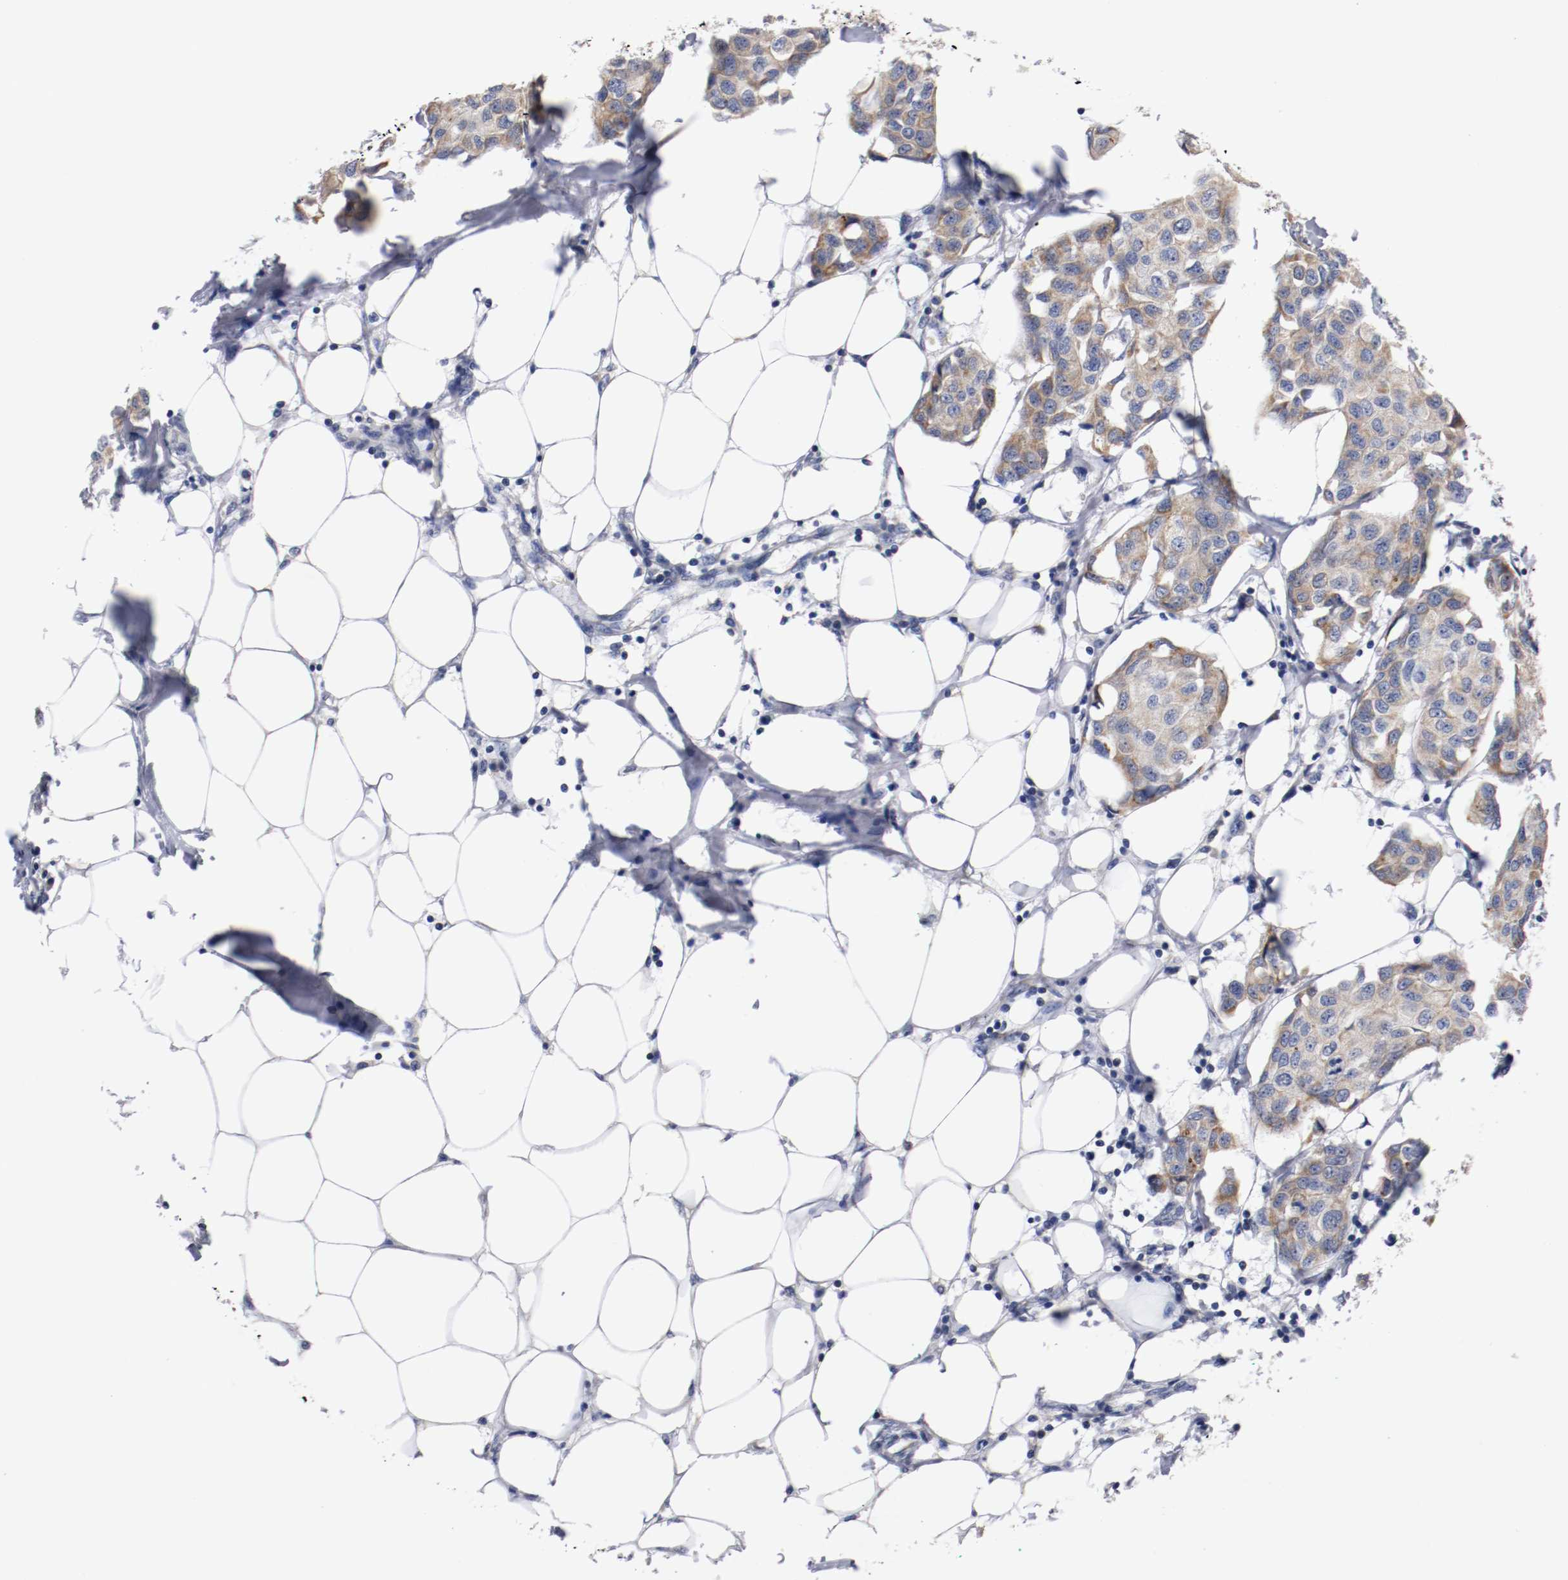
{"staining": {"intensity": "weak", "quantity": ">75%", "location": "cytoplasmic/membranous"}, "tissue": "breast cancer", "cell_type": "Tumor cells", "image_type": "cancer", "snomed": [{"axis": "morphology", "description": "Duct carcinoma"}, {"axis": "topography", "description": "Breast"}], "caption": "Immunohistochemistry (IHC) histopathology image of neoplastic tissue: breast cancer stained using IHC demonstrates low levels of weak protein expression localized specifically in the cytoplasmic/membranous of tumor cells, appearing as a cytoplasmic/membranous brown color.", "gene": "PCSK6", "patient": {"sex": "female", "age": 80}}